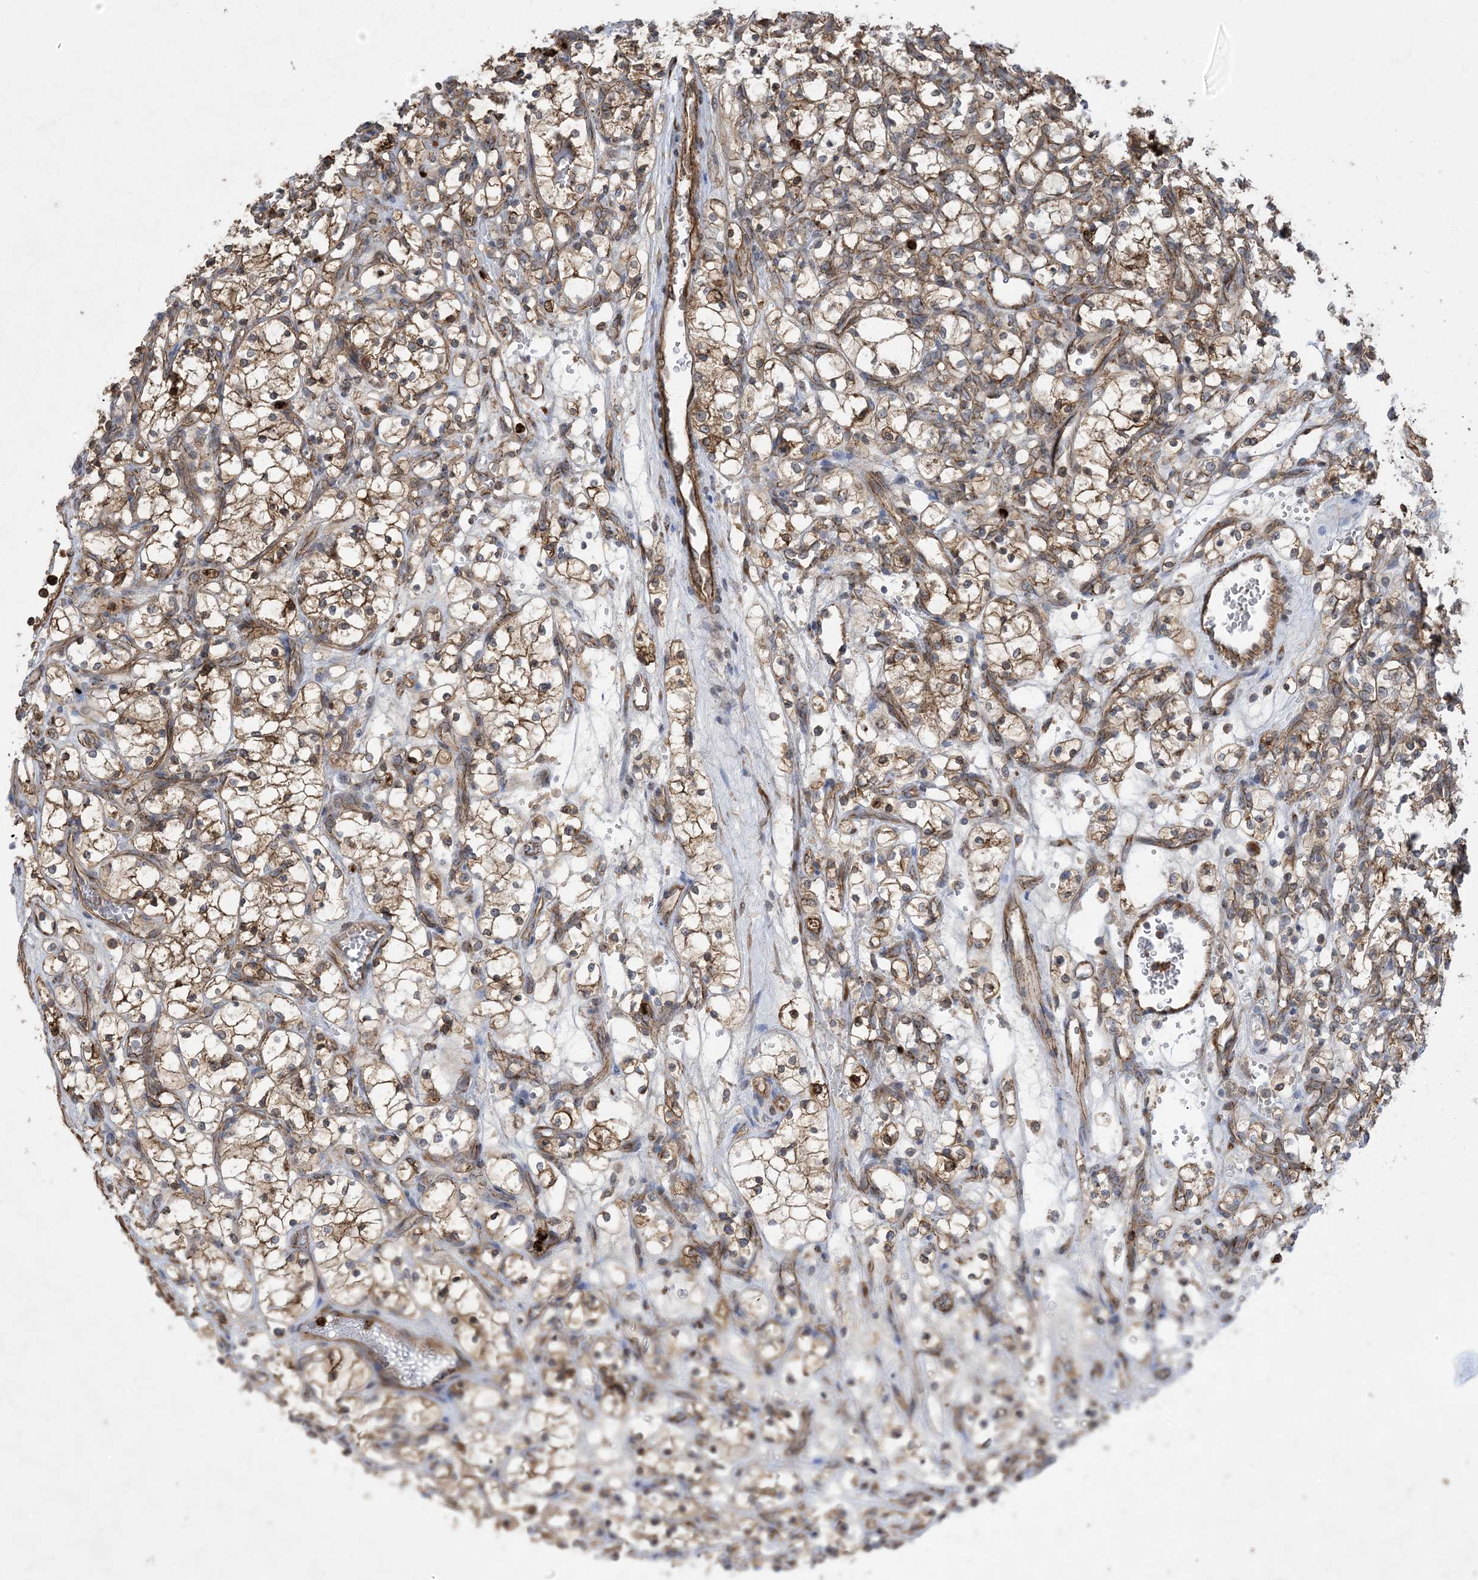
{"staining": {"intensity": "moderate", "quantity": ">75%", "location": "cytoplasmic/membranous"}, "tissue": "renal cancer", "cell_type": "Tumor cells", "image_type": "cancer", "snomed": [{"axis": "morphology", "description": "Adenocarcinoma, NOS"}, {"axis": "topography", "description": "Kidney"}], "caption": "Brown immunohistochemical staining in renal cancer demonstrates moderate cytoplasmic/membranous positivity in about >75% of tumor cells.", "gene": "OTOP1", "patient": {"sex": "female", "age": 69}}